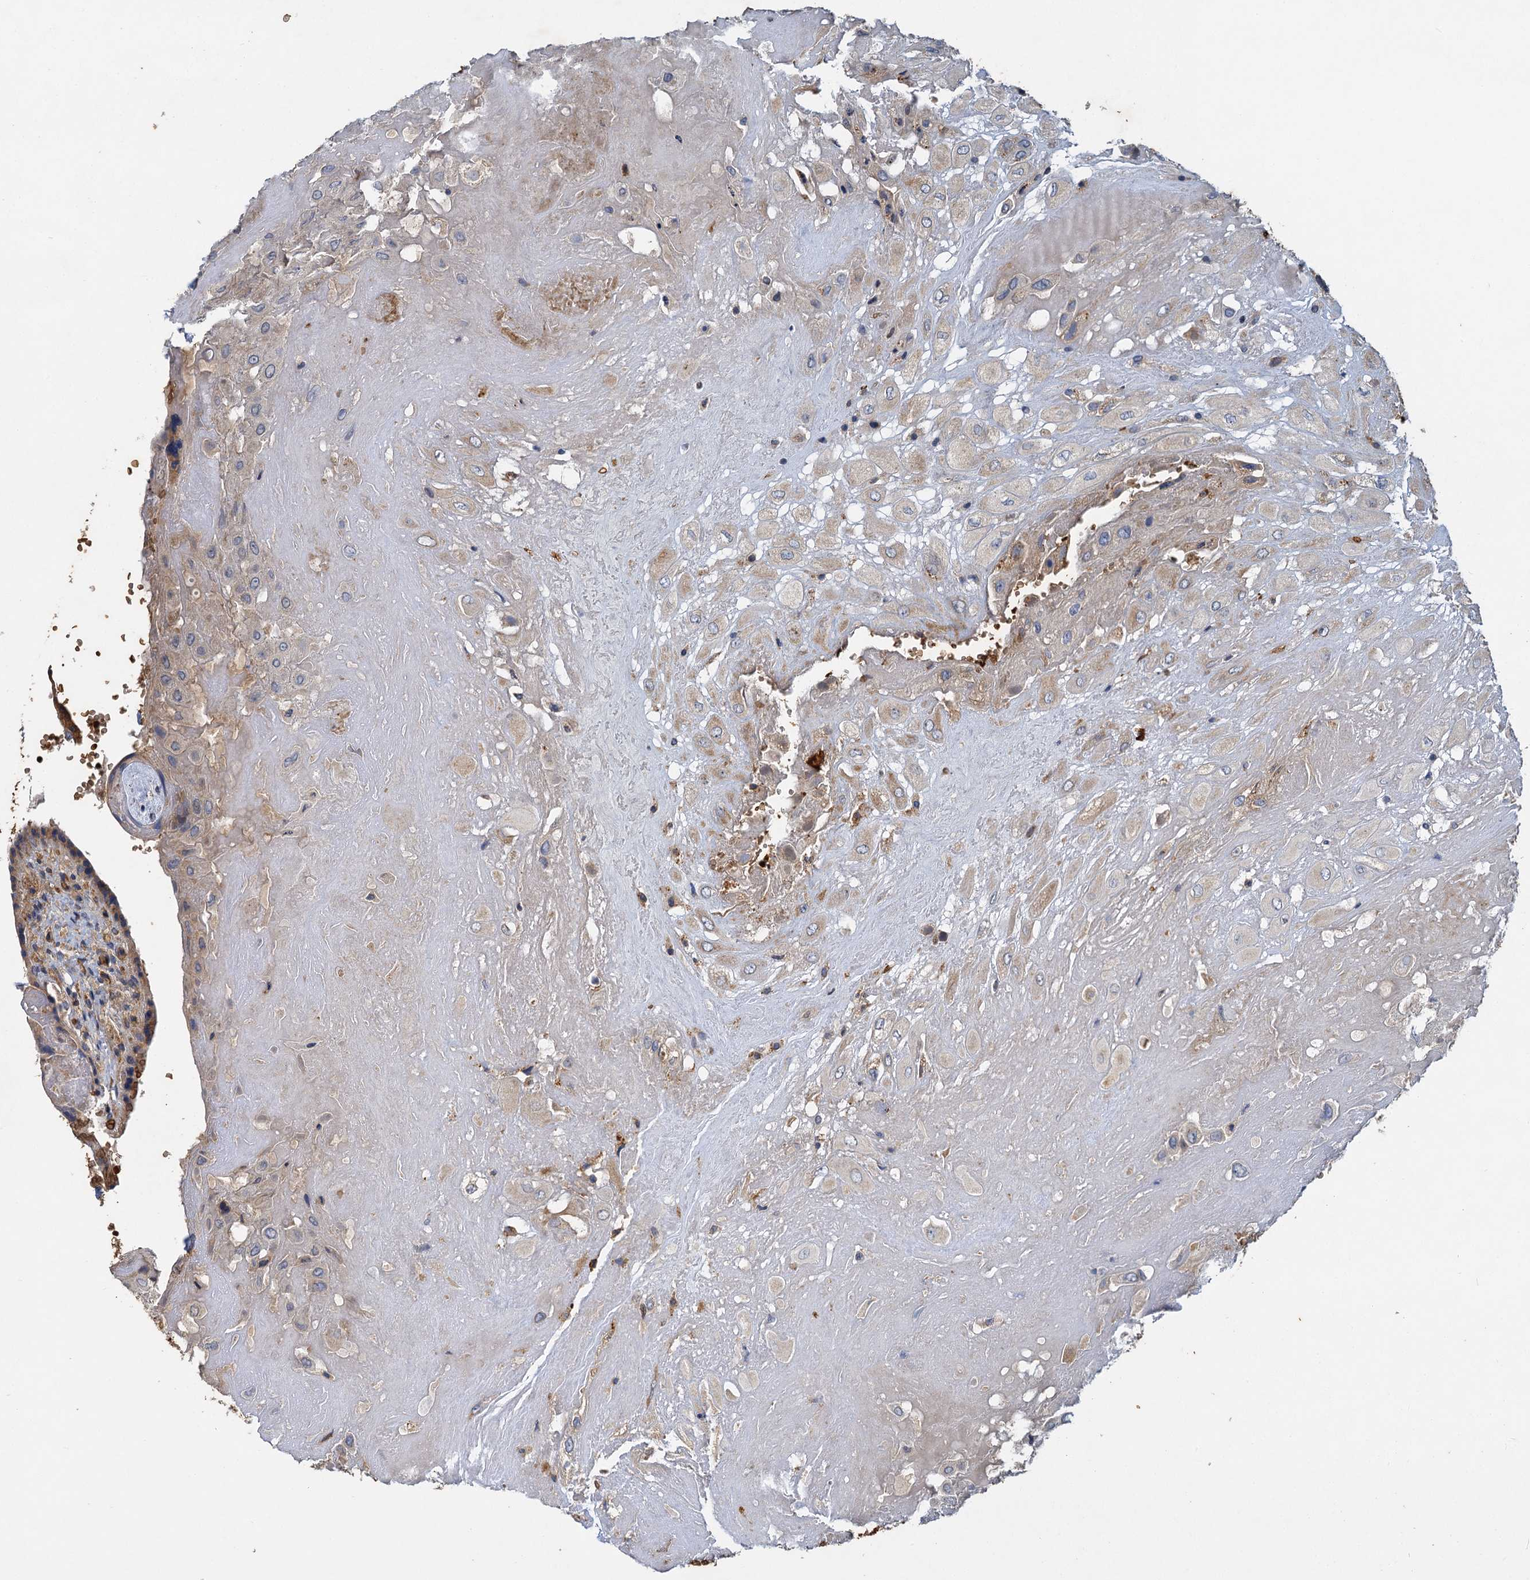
{"staining": {"intensity": "weak", "quantity": "<25%", "location": "cytoplasmic/membranous"}, "tissue": "placenta", "cell_type": "Decidual cells", "image_type": "normal", "snomed": [{"axis": "morphology", "description": "Normal tissue, NOS"}, {"axis": "topography", "description": "Placenta"}], "caption": "Immunohistochemical staining of benign human placenta exhibits no significant positivity in decidual cells. (Stains: DAB IHC with hematoxylin counter stain, Microscopy: brightfield microscopy at high magnification).", "gene": "BCS1L", "patient": {"sex": "female", "age": 37}}